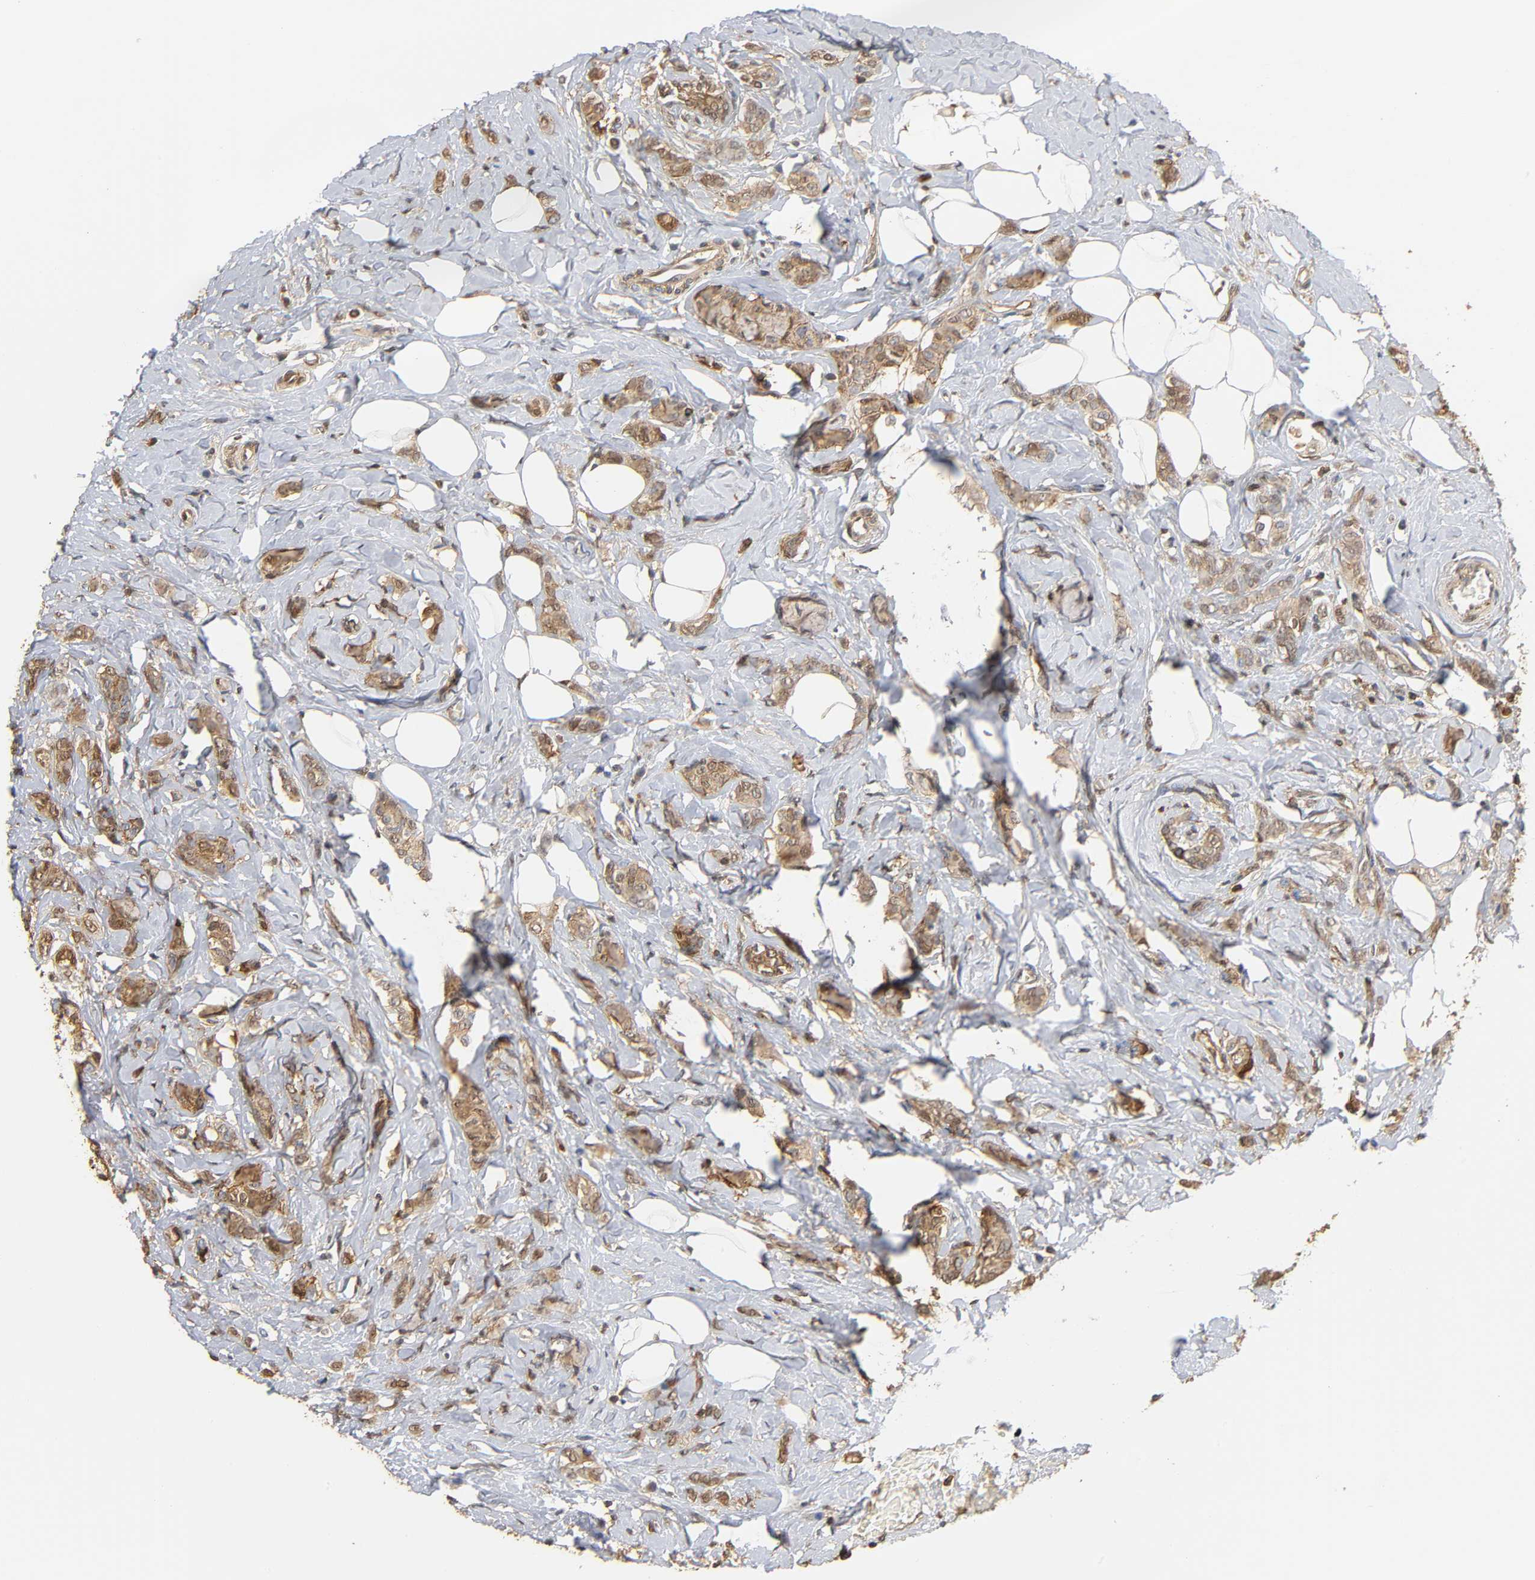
{"staining": {"intensity": "weak", "quantity": ">75%", "location": "cytoplasmic/membranous"}, "tissue": "breast cancer", "cell_type": "Tumor cells", "image_type": "cancer", "snomed": [{"axis": "morphology", "description": "Lobular carcinoma"}, {"axis": "topography", "description": "Breast"}], "caption": "Brown immunohistochemical staining in breast cancer (lobular carcinoma) demonstrates weak cytoplasmic/membranous positivity in approximately >75% of tumor cells.", "gene": "ANXA11", "patient": {"sex": "female", "age": 60}}